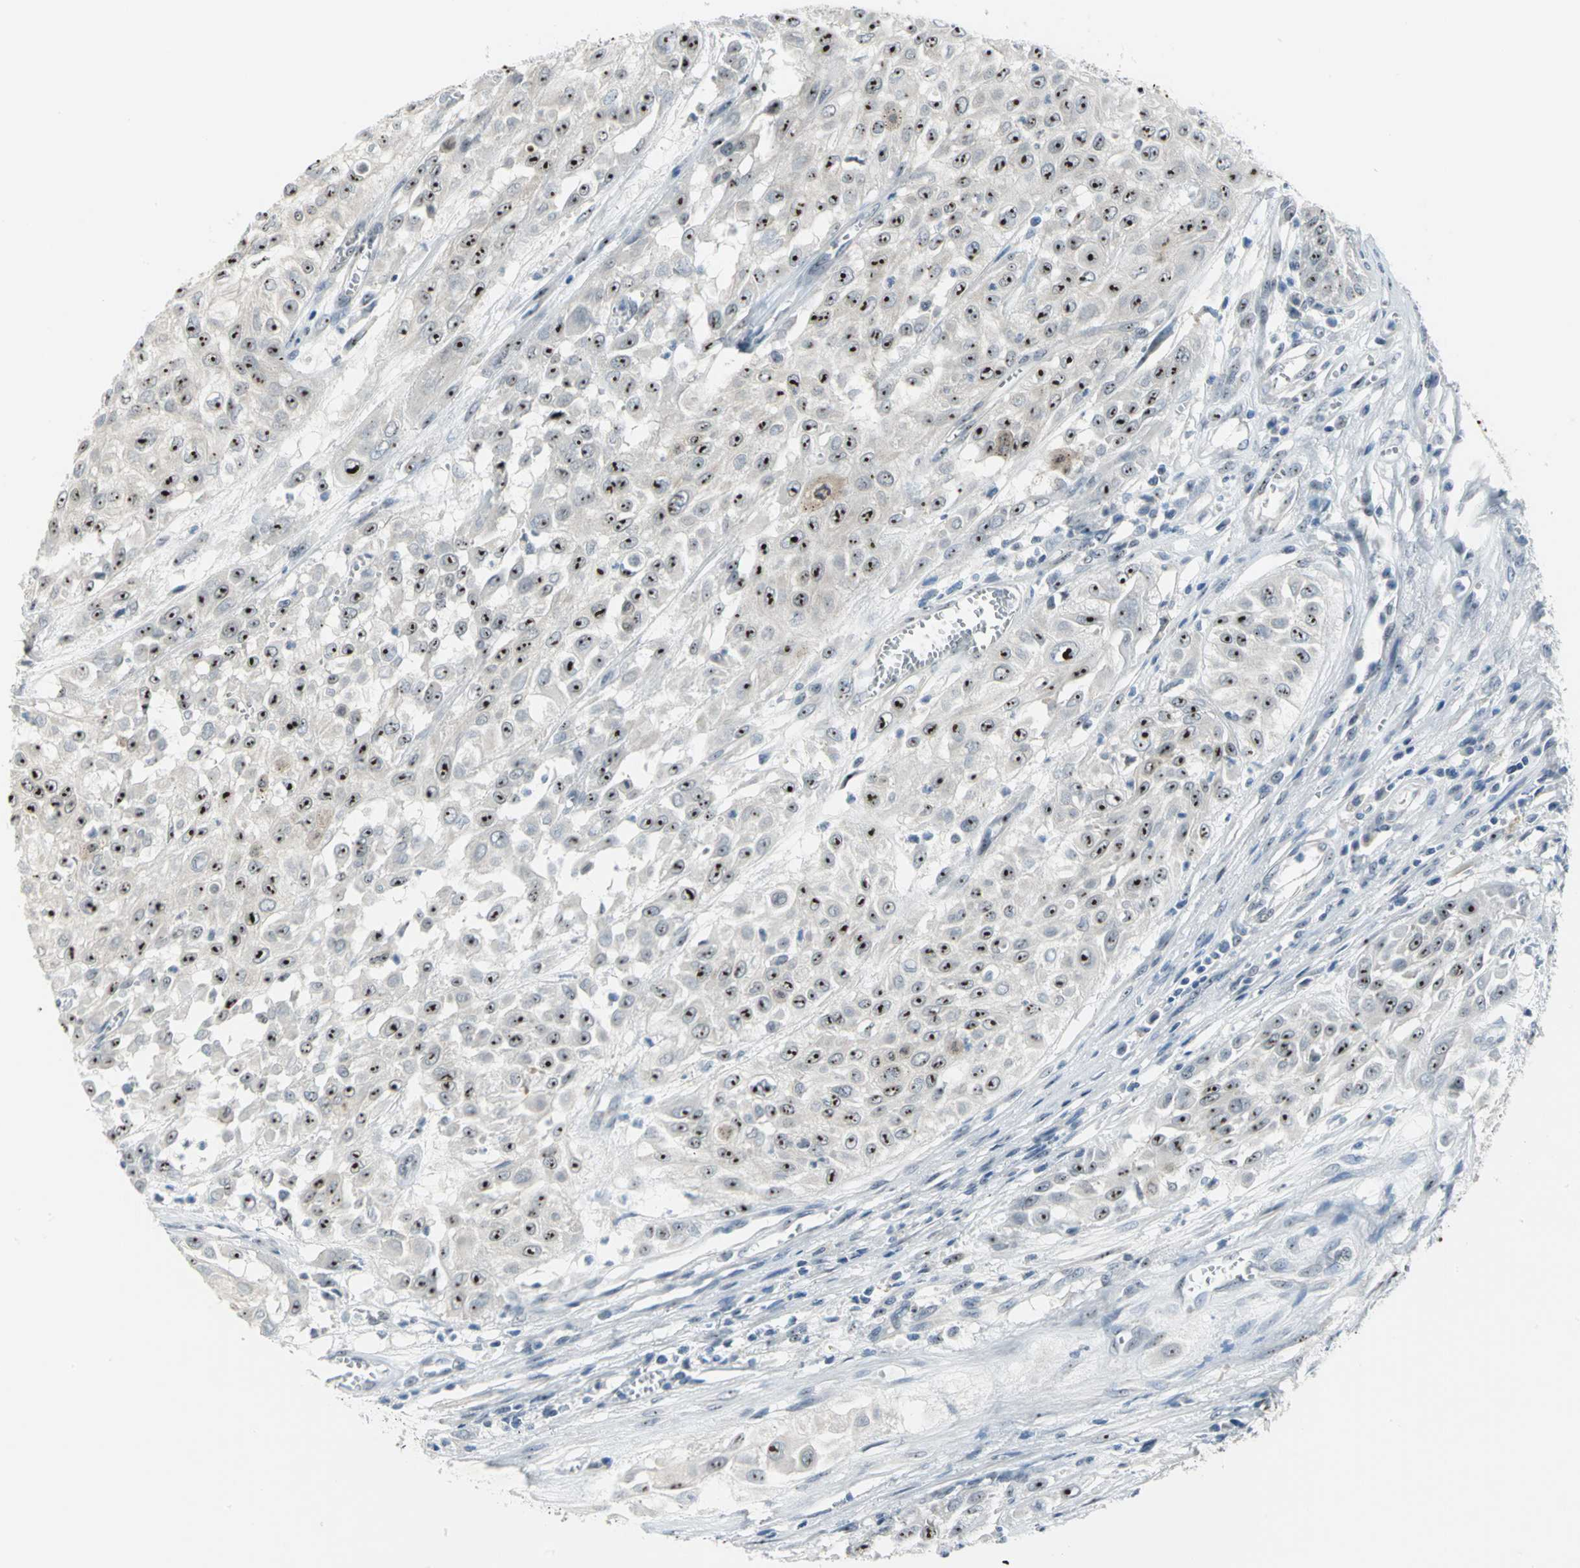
{"staining": {"intensity": "strong", "quantity": ">75%", "location": "nuclear"}, "tissue": "urothelial cancer", "cell_type": "Tumor cells", "image_type": "cancer", "snomed": [{"axis": "morphology", "description": "Urothelial carcinoma, High grade"}, {"axis": "topography", "description": "Urinary bladder"}], "caption": "Immunohistochemical staining of human urothelial carcinoma (high-grade) shows high levels of strong nuclear staining in approximately >75% of tumor cells.", "gene": "MYBBP1A", "patient": {"sex": "male", "age": 57}}